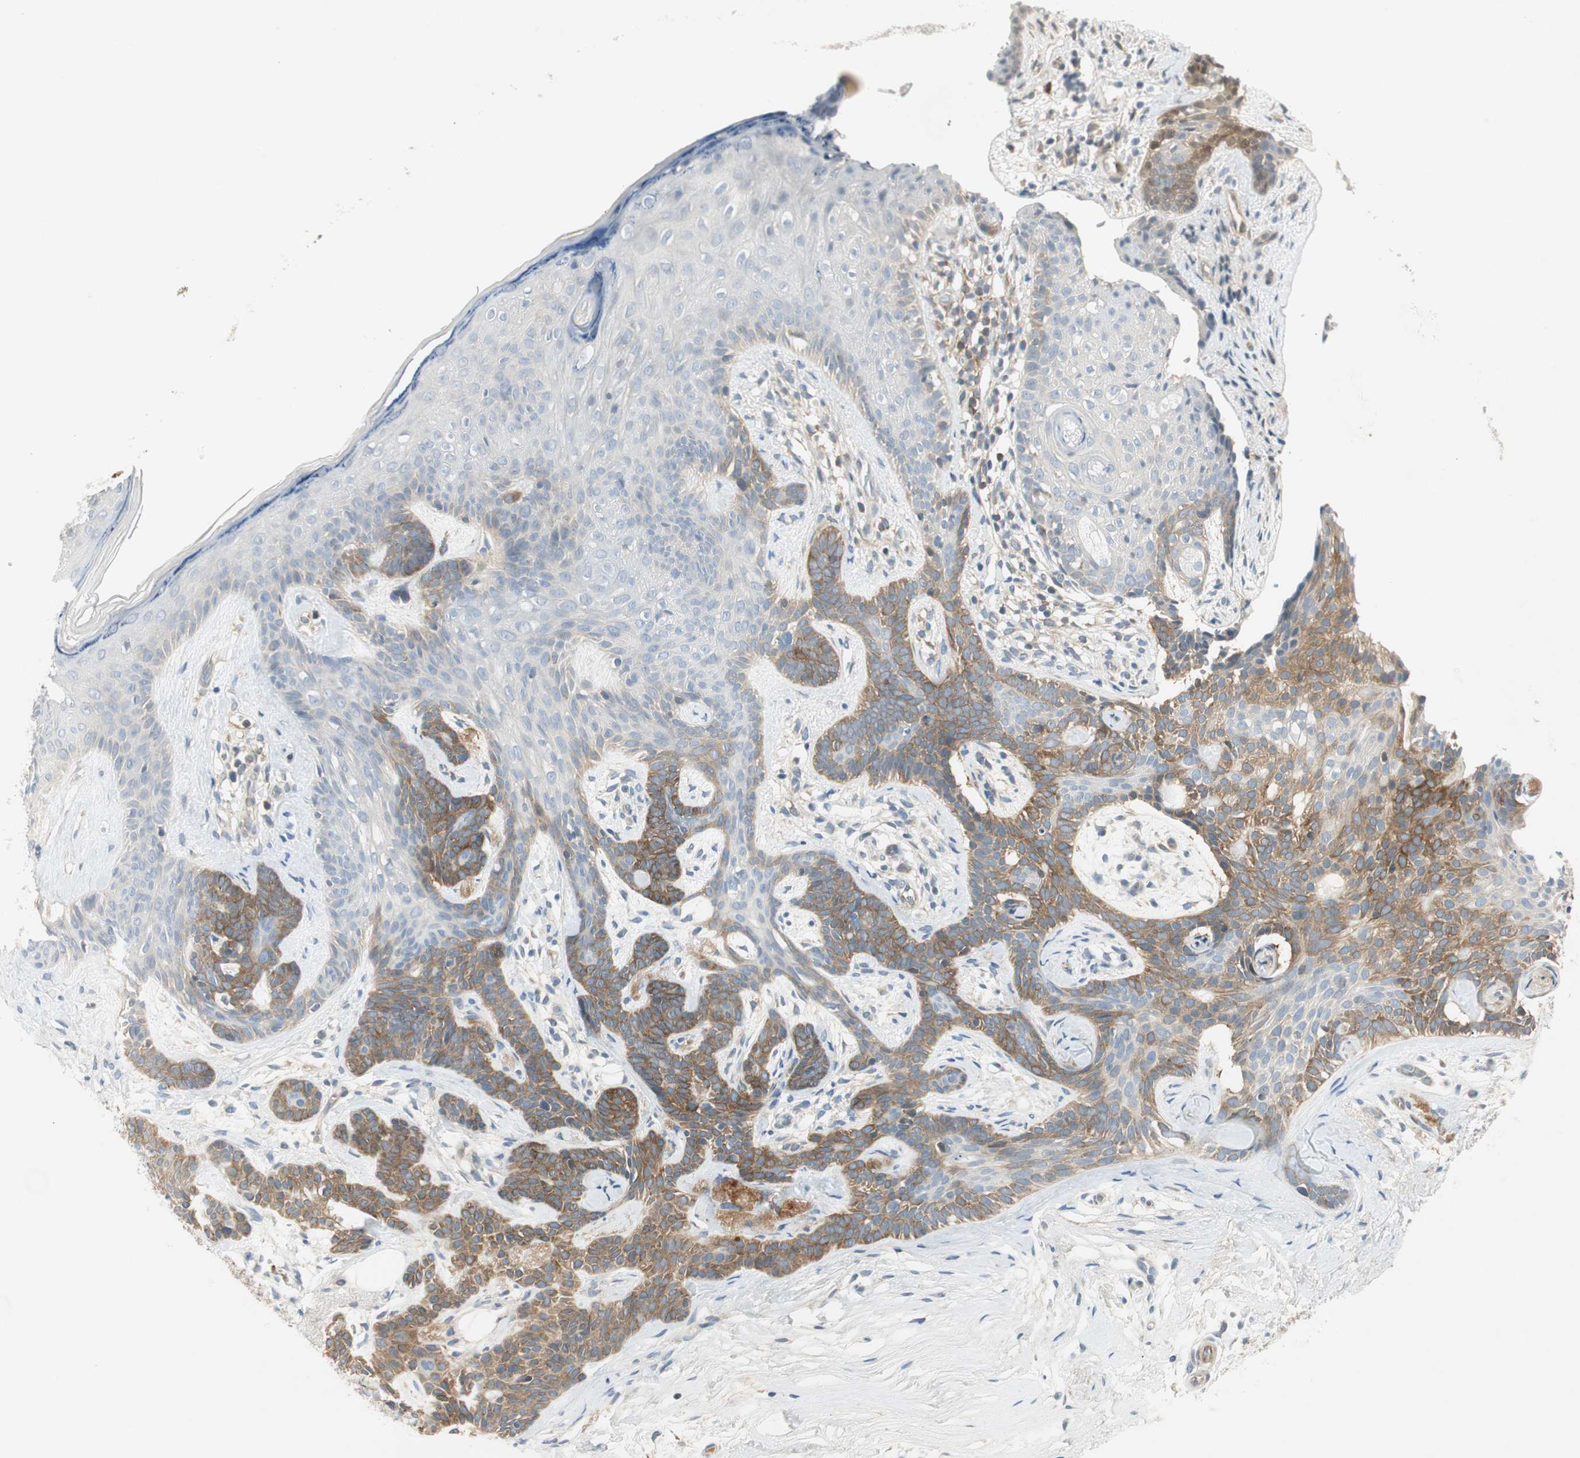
{"staining": {"intensity": "moderate", "quantity": ">75%", "location": "cytoplasmic/membranous"}, "tissue": "skin cancer", "cell_type": "Tumor cells", "image_type": "cancer", "snomed": [{"axis": "morphology", "description": "Developmental malformation"}, {"axis": "morphology", "description": "Basal cell carcinoma"}, {"axis": "topography", "description": "Skin"}], "caption": "Human skin basal cell carcinoma stained with a brown dye displays moderate cytoplasmic/membranous positive positivity in about >75% of tumor cells.", "gene": "STON1-GTF2A1L", "patient": {"sex": "female", "age": 62}}